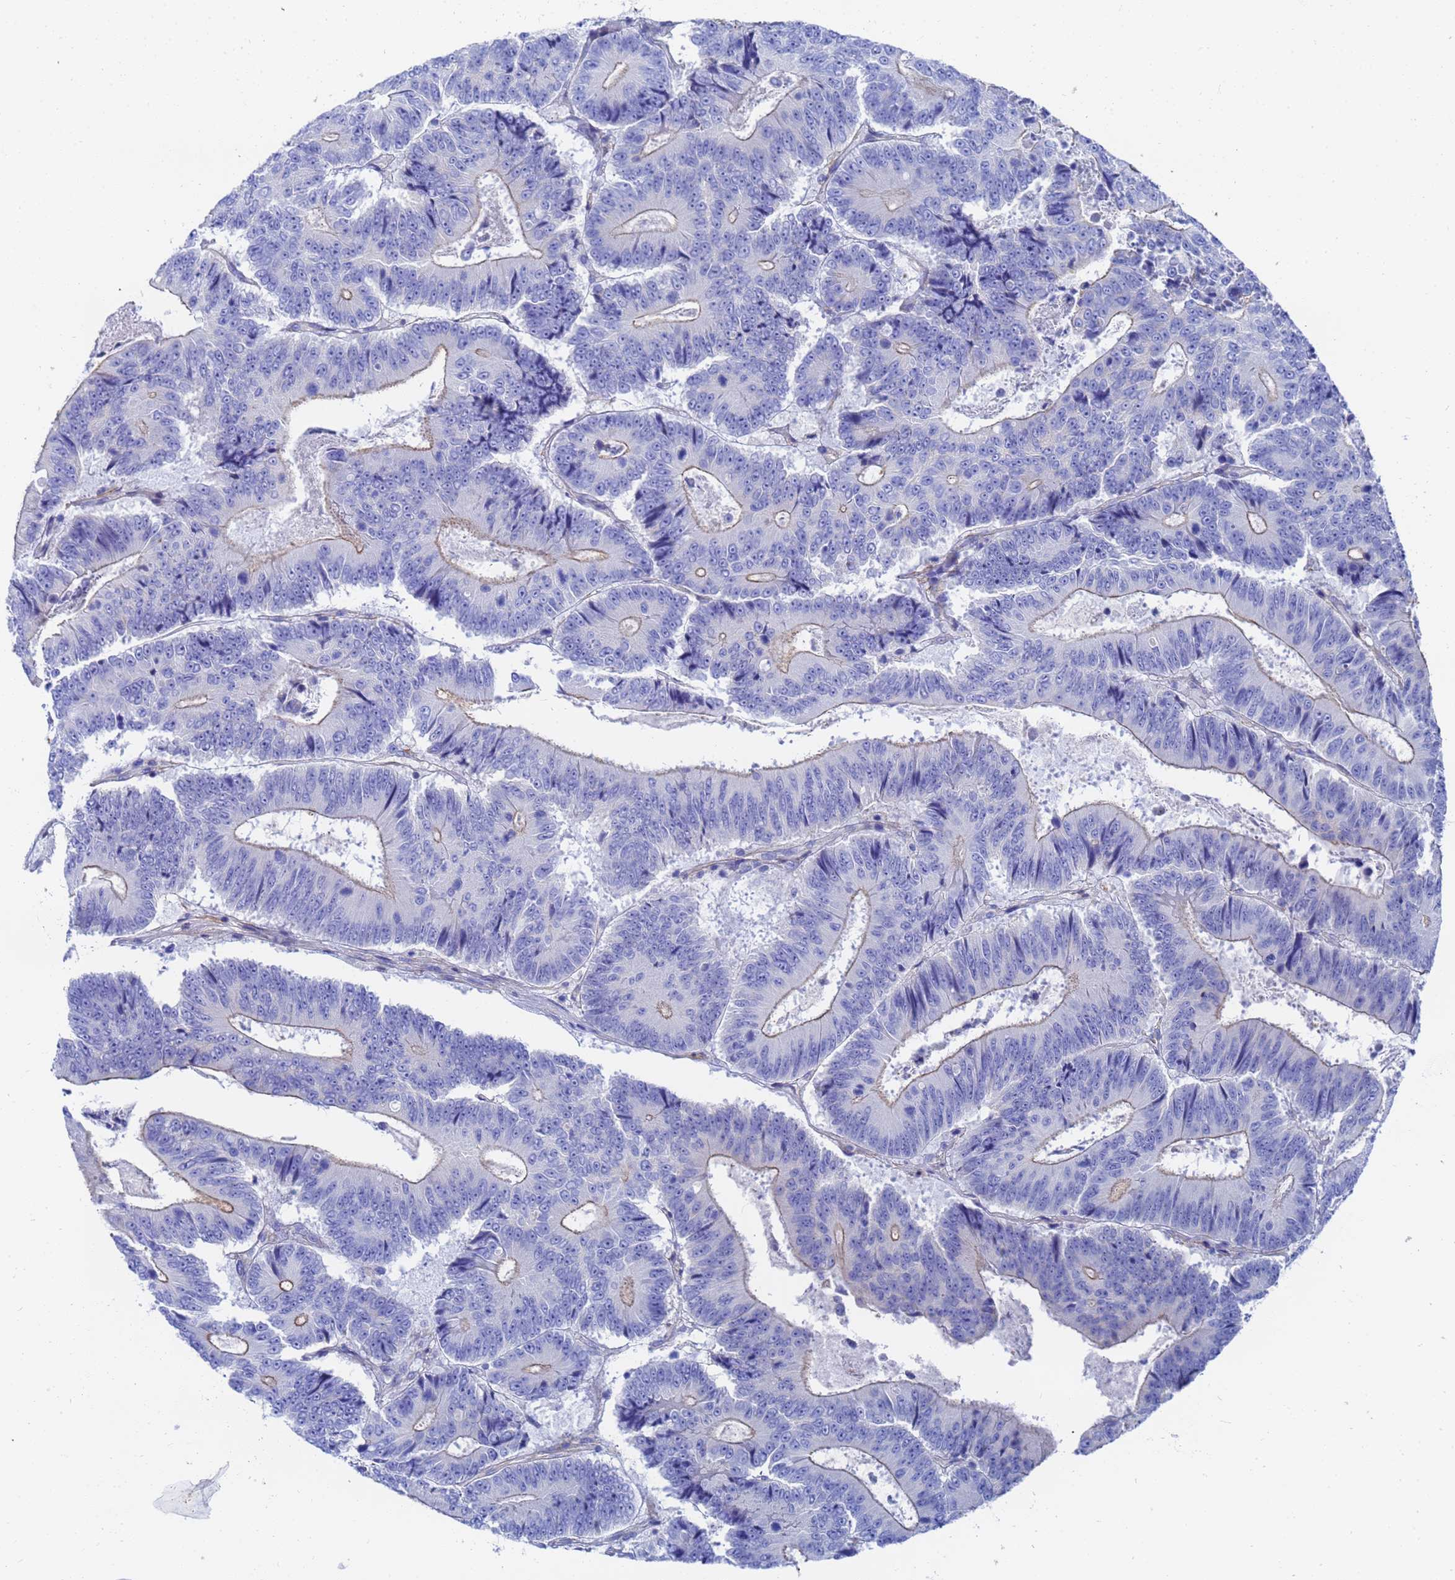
{"staining": {"intensity": "weak", "quantity": "<25%", "location": "cytoplasmic/membranous"}, "tissue": "colorectal cancer", "cell_type": "Tumor cells", "image_type": "cancer", "snomed": [{"axis": "morphology", "description": "Adenocarcinoma, NOS"}, {"axis": "topography", "description": "Colon"}], "caption": "DAB (3,3'-diaminobenzidine) immunohistochemical staining of colorectal cancer exhibits no significant staining in tumor cells. (DAB (3,3'-diaminobenzidine) IHC with hematoxylin counter stain).", "gene": "RAB39B", "patient": {"sex": "male", "age": 83}}